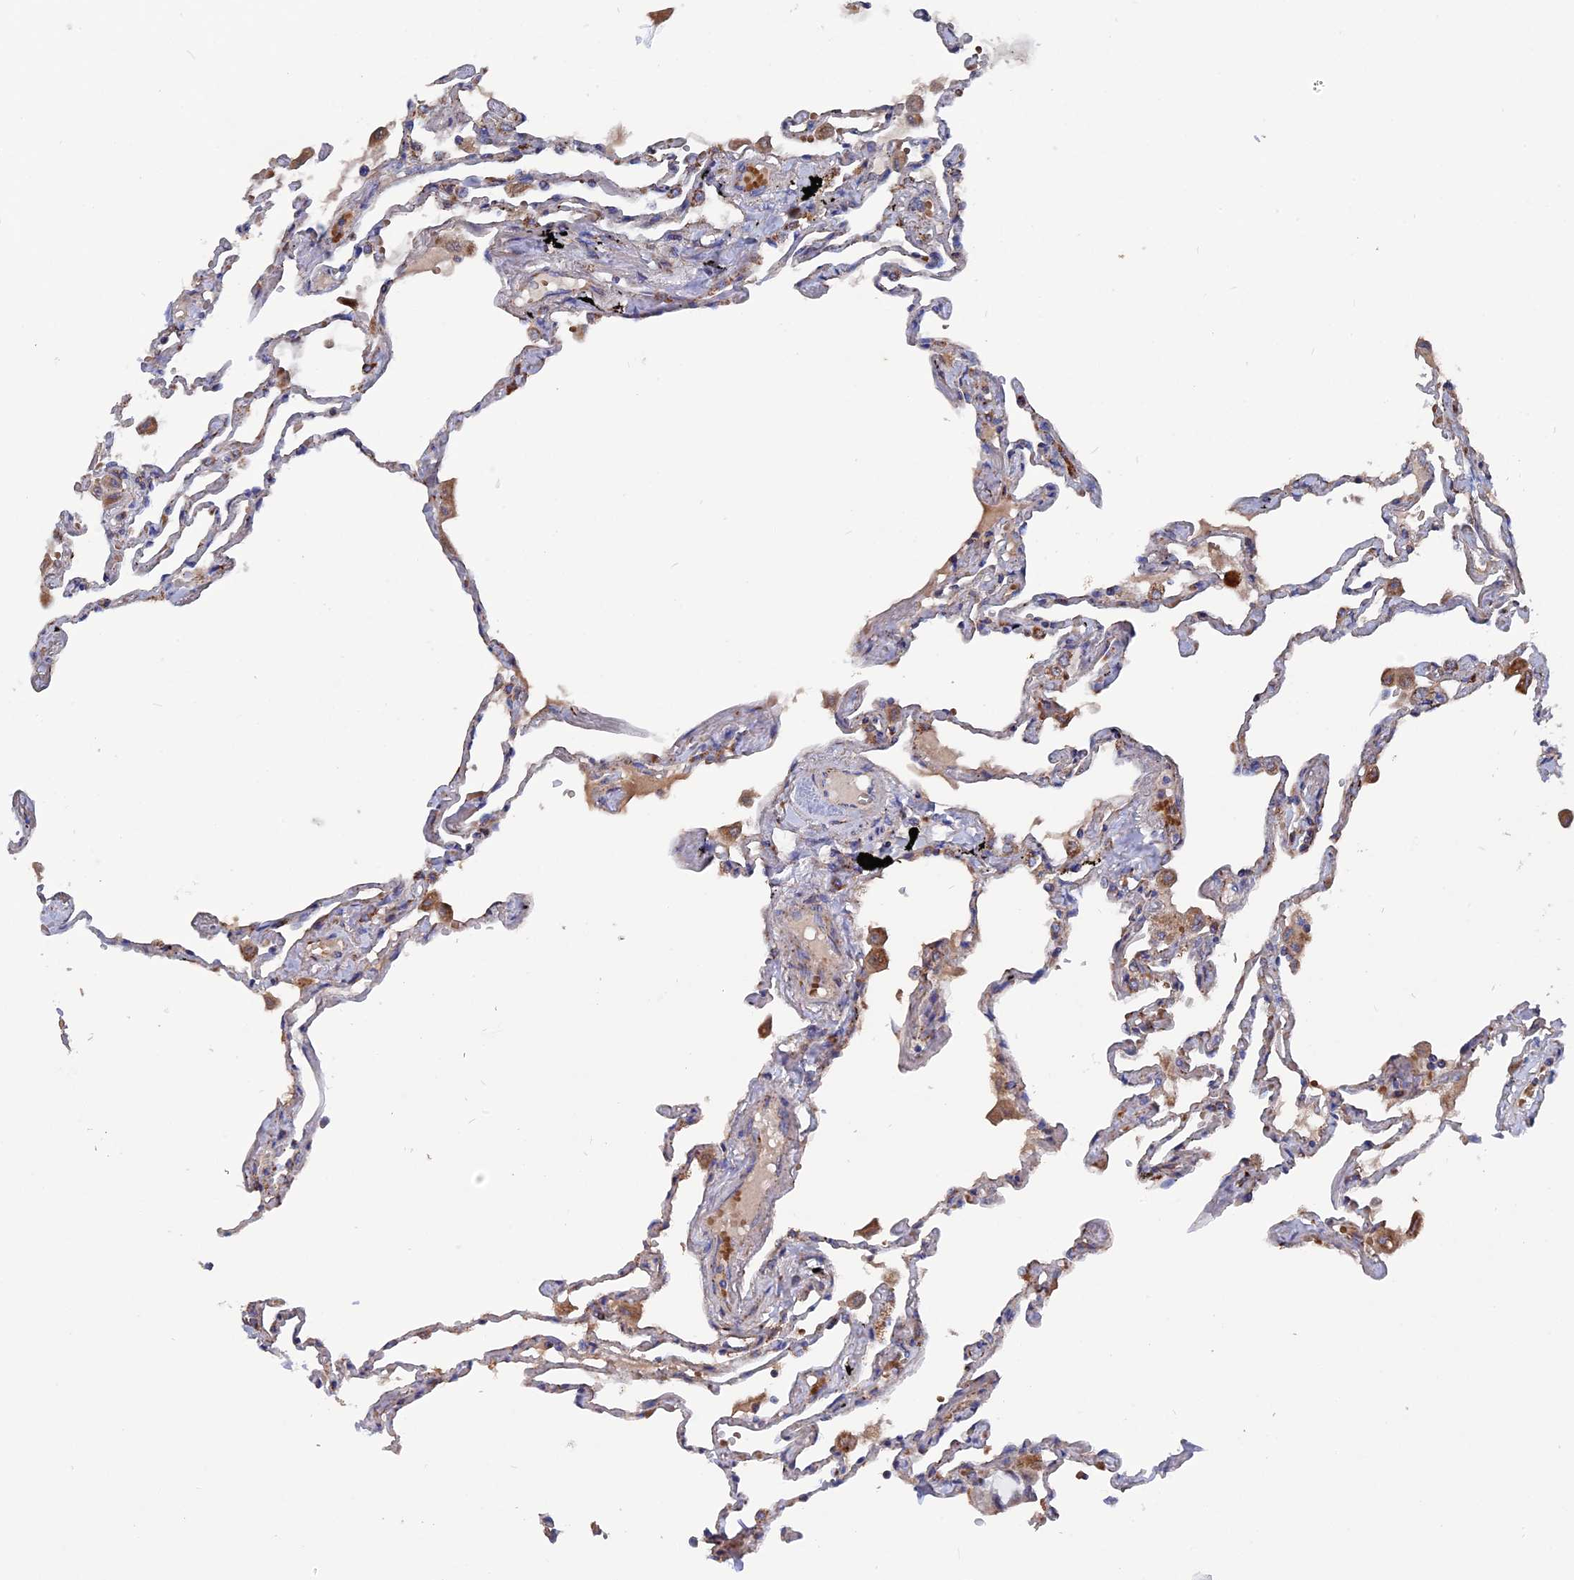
{"staining": {"intensity": "moderate", "quantity": "<25%", "location": "cytoplasmic/membranous"}, "tissue": "lung", "cell_type": "Alveolar cells", "image_type": "normal", "snomed": [{"axis": "morphology", "description": "Normal tissue, NOS"}, {"axis": "topography", "description": "Lung"}], "caption": "Brown immunohistochemical staining in benign lung reveals moderate cytoplasmic/membranous positivity in about <25% of alveolar cells.", "gene": "TGFA", "patient": {"sex": "female", "age": 67}}